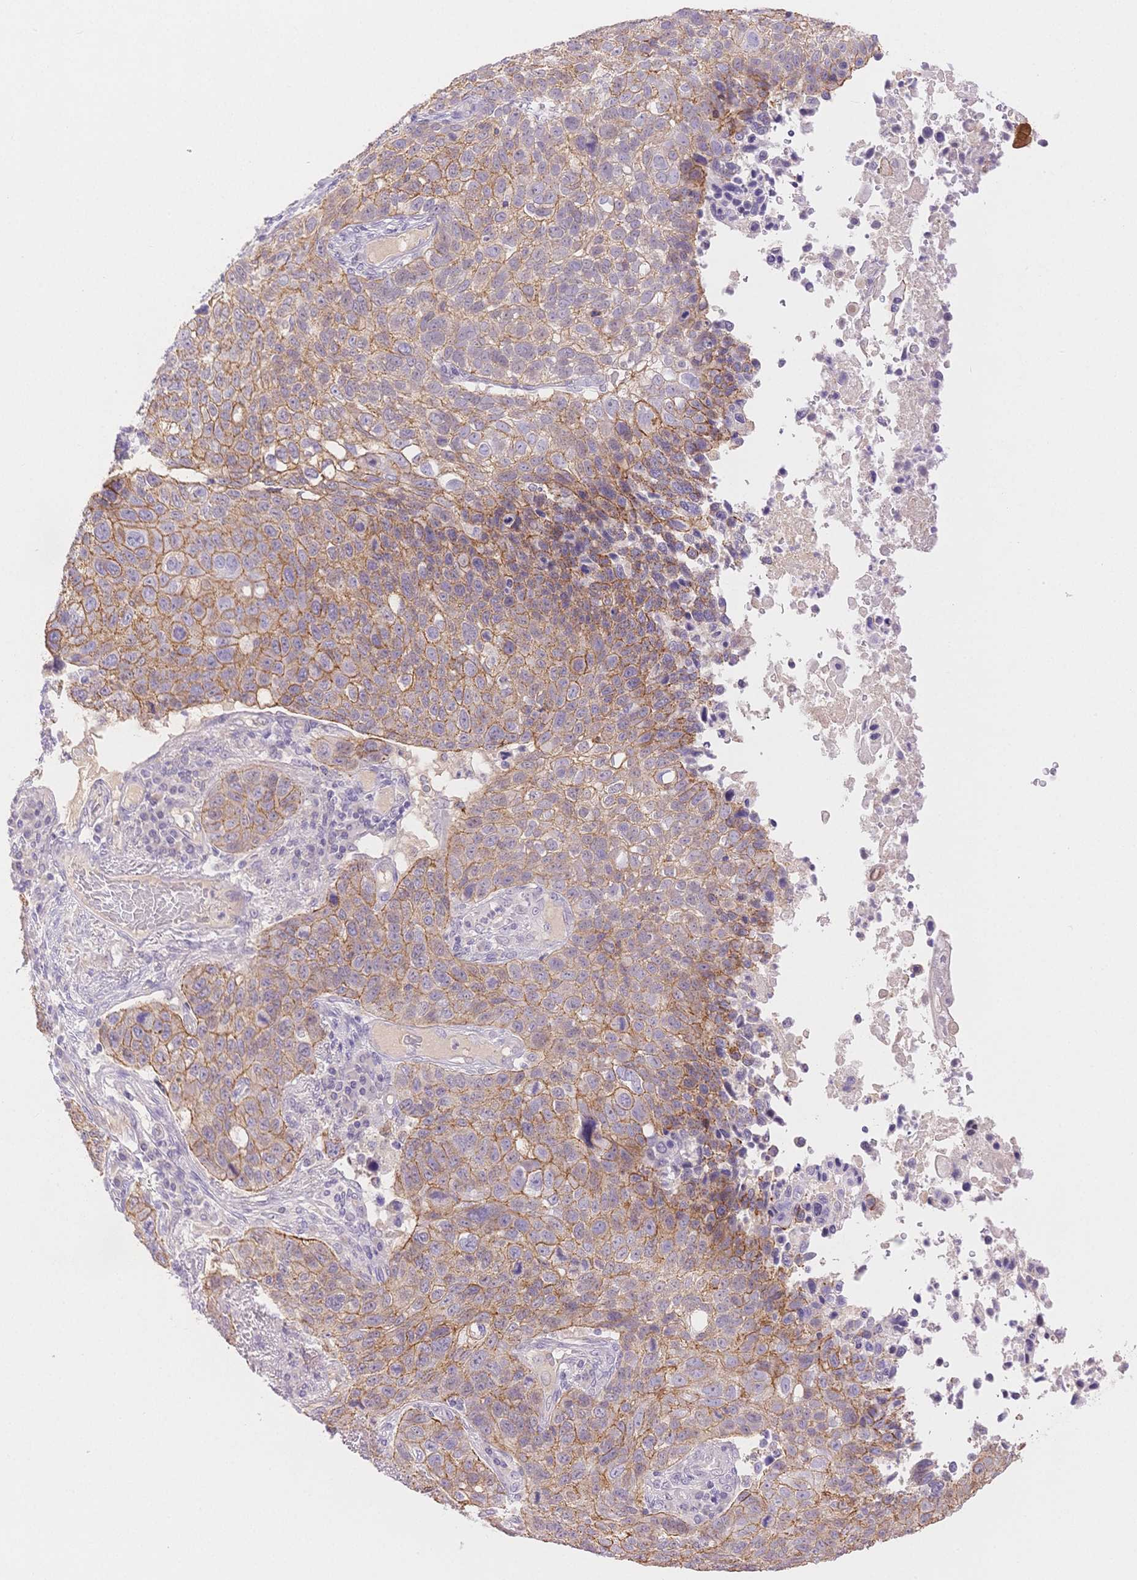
{"staining": {"intensity": "moderate", "quantity": "25%-75%", "location": "cytoplasmic/membranous"}, "tissue": "lung cancer", "cell_type": "Tumor cells", "image_type": "cancer", "snomed": [{"axis": "morphology", "description": "Squamous cell carcinoma, NOS"}, {"axis": "topography", "description": "Lymph node"}, {"axis": "topography", "description": "Lung"}], "caption": "The photomicrograph displays staining of lung squamous cell carcinoma, revealing moderate cytoplasmic/membranous protein staining (brown color) within tumor cells.", "gene": "WDR54", "patient": {"sex": "male", "age": 61}}